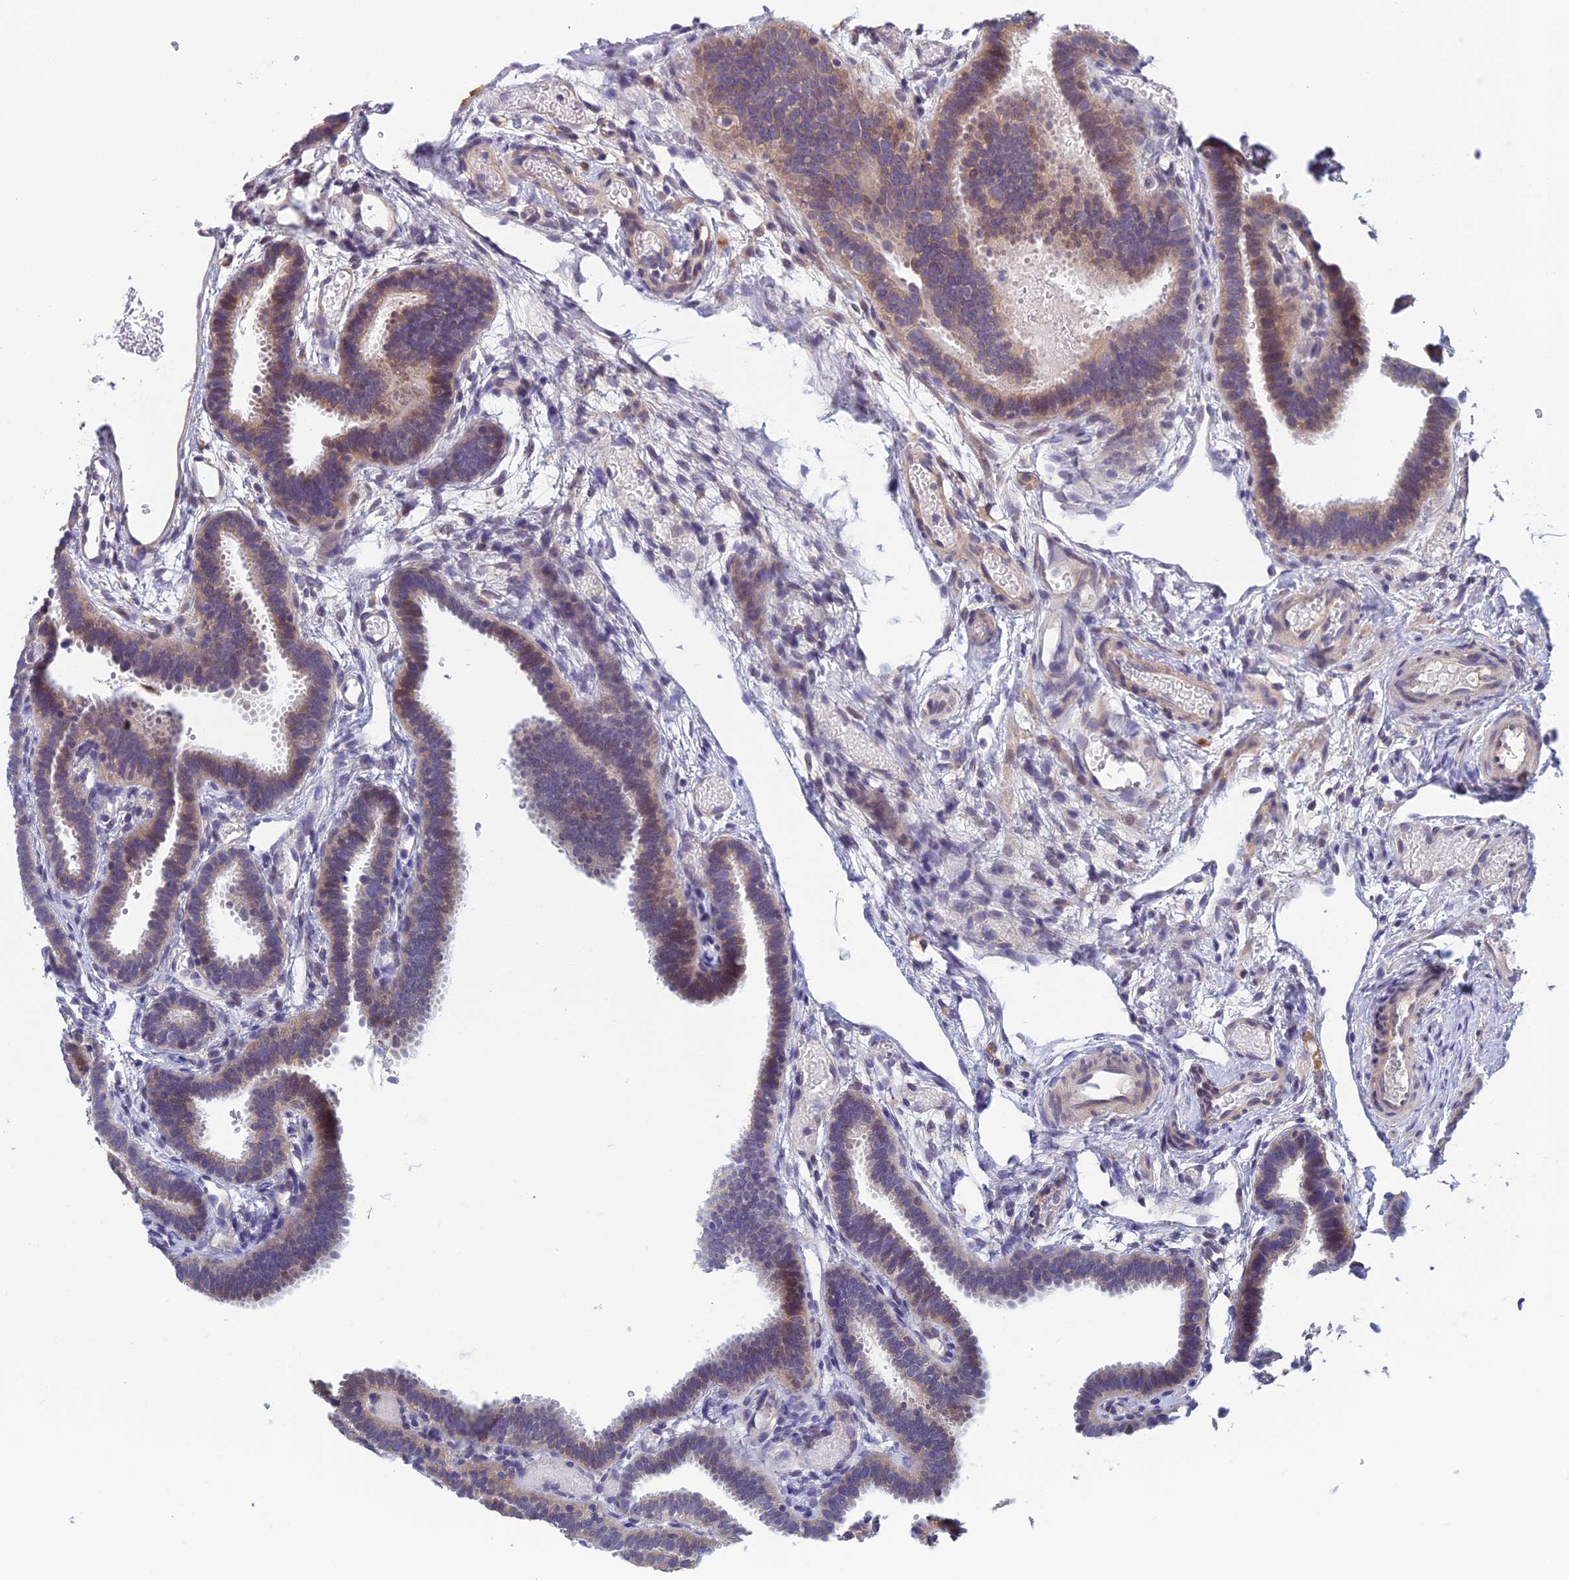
{"staining": {"intensity": "weak", "quantity": "25%-75%", "location": "cytoplasmic/membranous"}, "tissue": "fallopian tube", "cell_type": "Glandular cells", "image_type": "normal", "snomed": [{"axis": "morphology", "description": "Normal tissue, NOS"}, {"axis": "topography", "description": "Fallopian tube"}], "caption": "Normal fallopian tube was stained to show a protein in brown. There is low levels of weak cytoplasmic/membranous expression in about 25%-75% of glandular cells. Nuclei are stained in blue.", "gene": "HECA", "patient": {"sex": "female", "age": 37}}